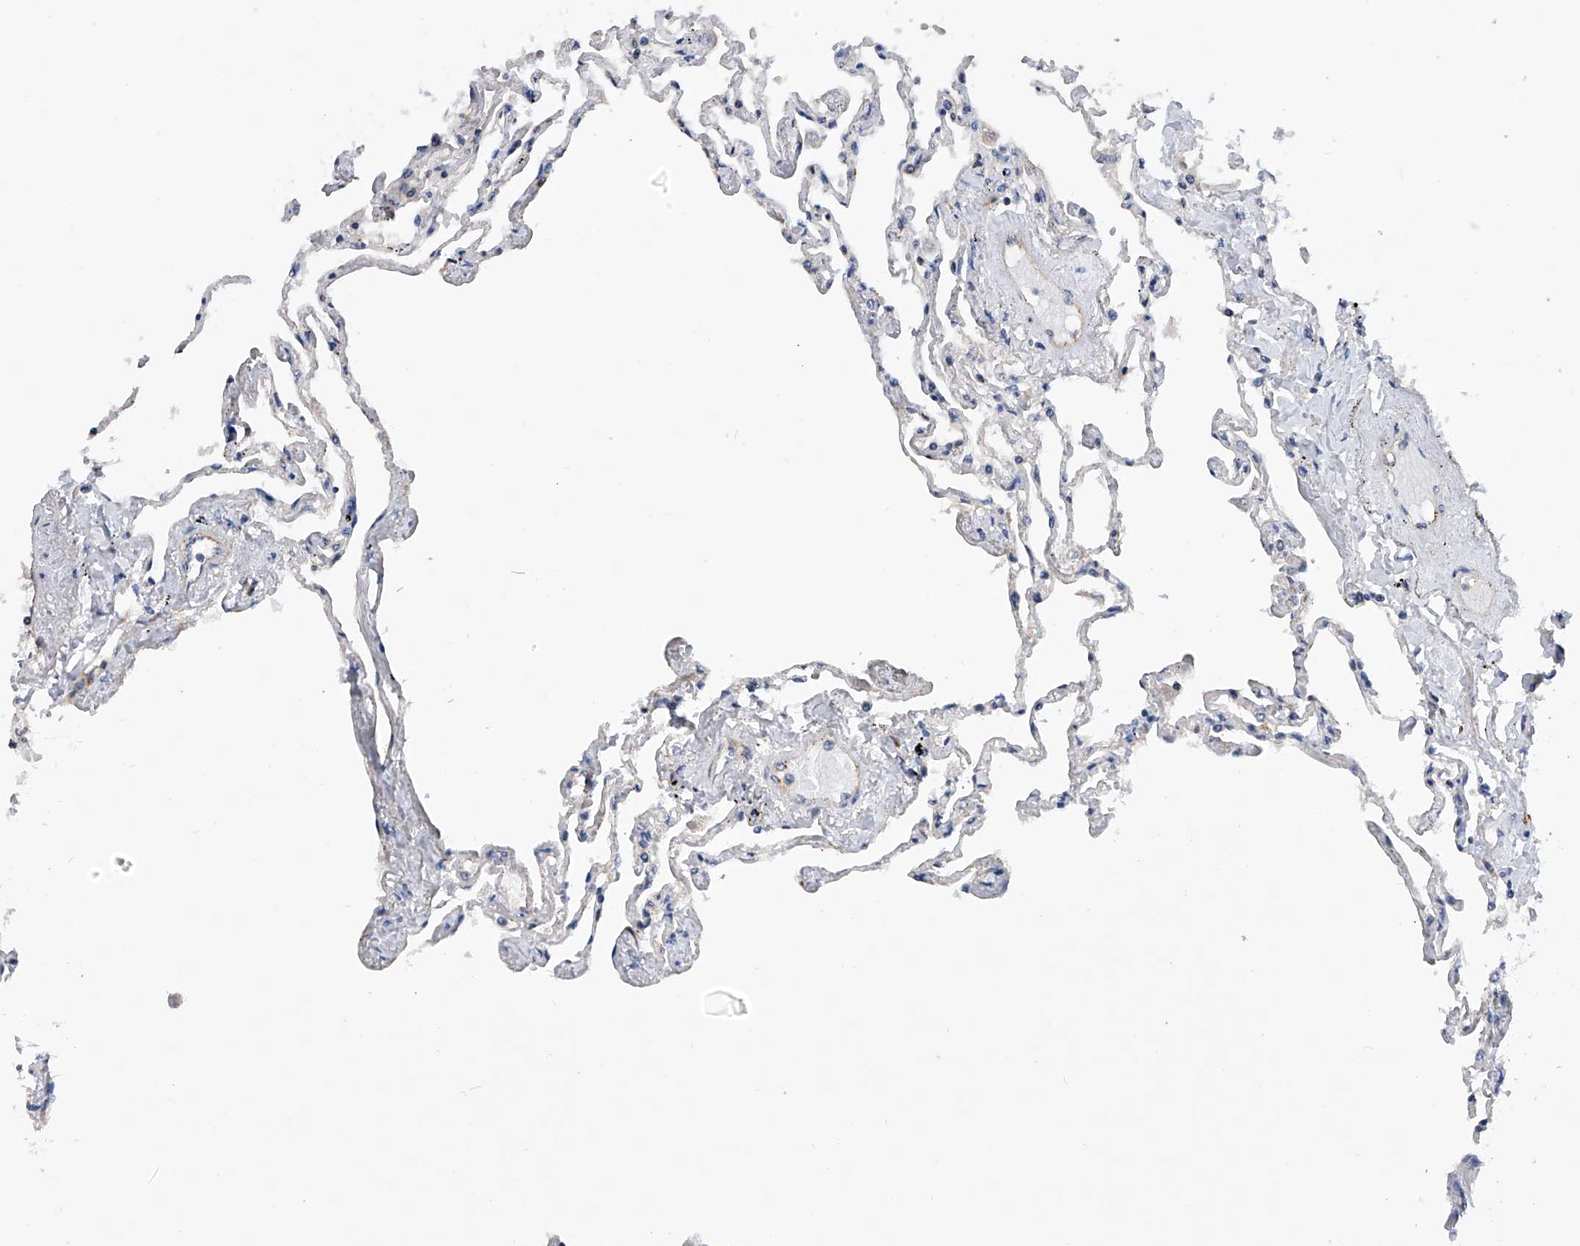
{"staining": {"intensity": "negative", "quantity": "none", "location": "none"}, "tissue": "lung", "cell_type": "Alveolar cells", "image_type": "normal", "snomed": [{"axis": "morphology", "description": "Normal tissue, NOS"}, {"axis": "topography", "description": "Lung"}], "caption": "Normal lung was stained to show a protein in brown. There is no significant positivity in alveolar cells. The staining is performed using DAB brown chromogen with nuclei counter-stained in using hematoxylin.", "gene": "MLYCD", "patient": {"sex": "female", "age": 67}}